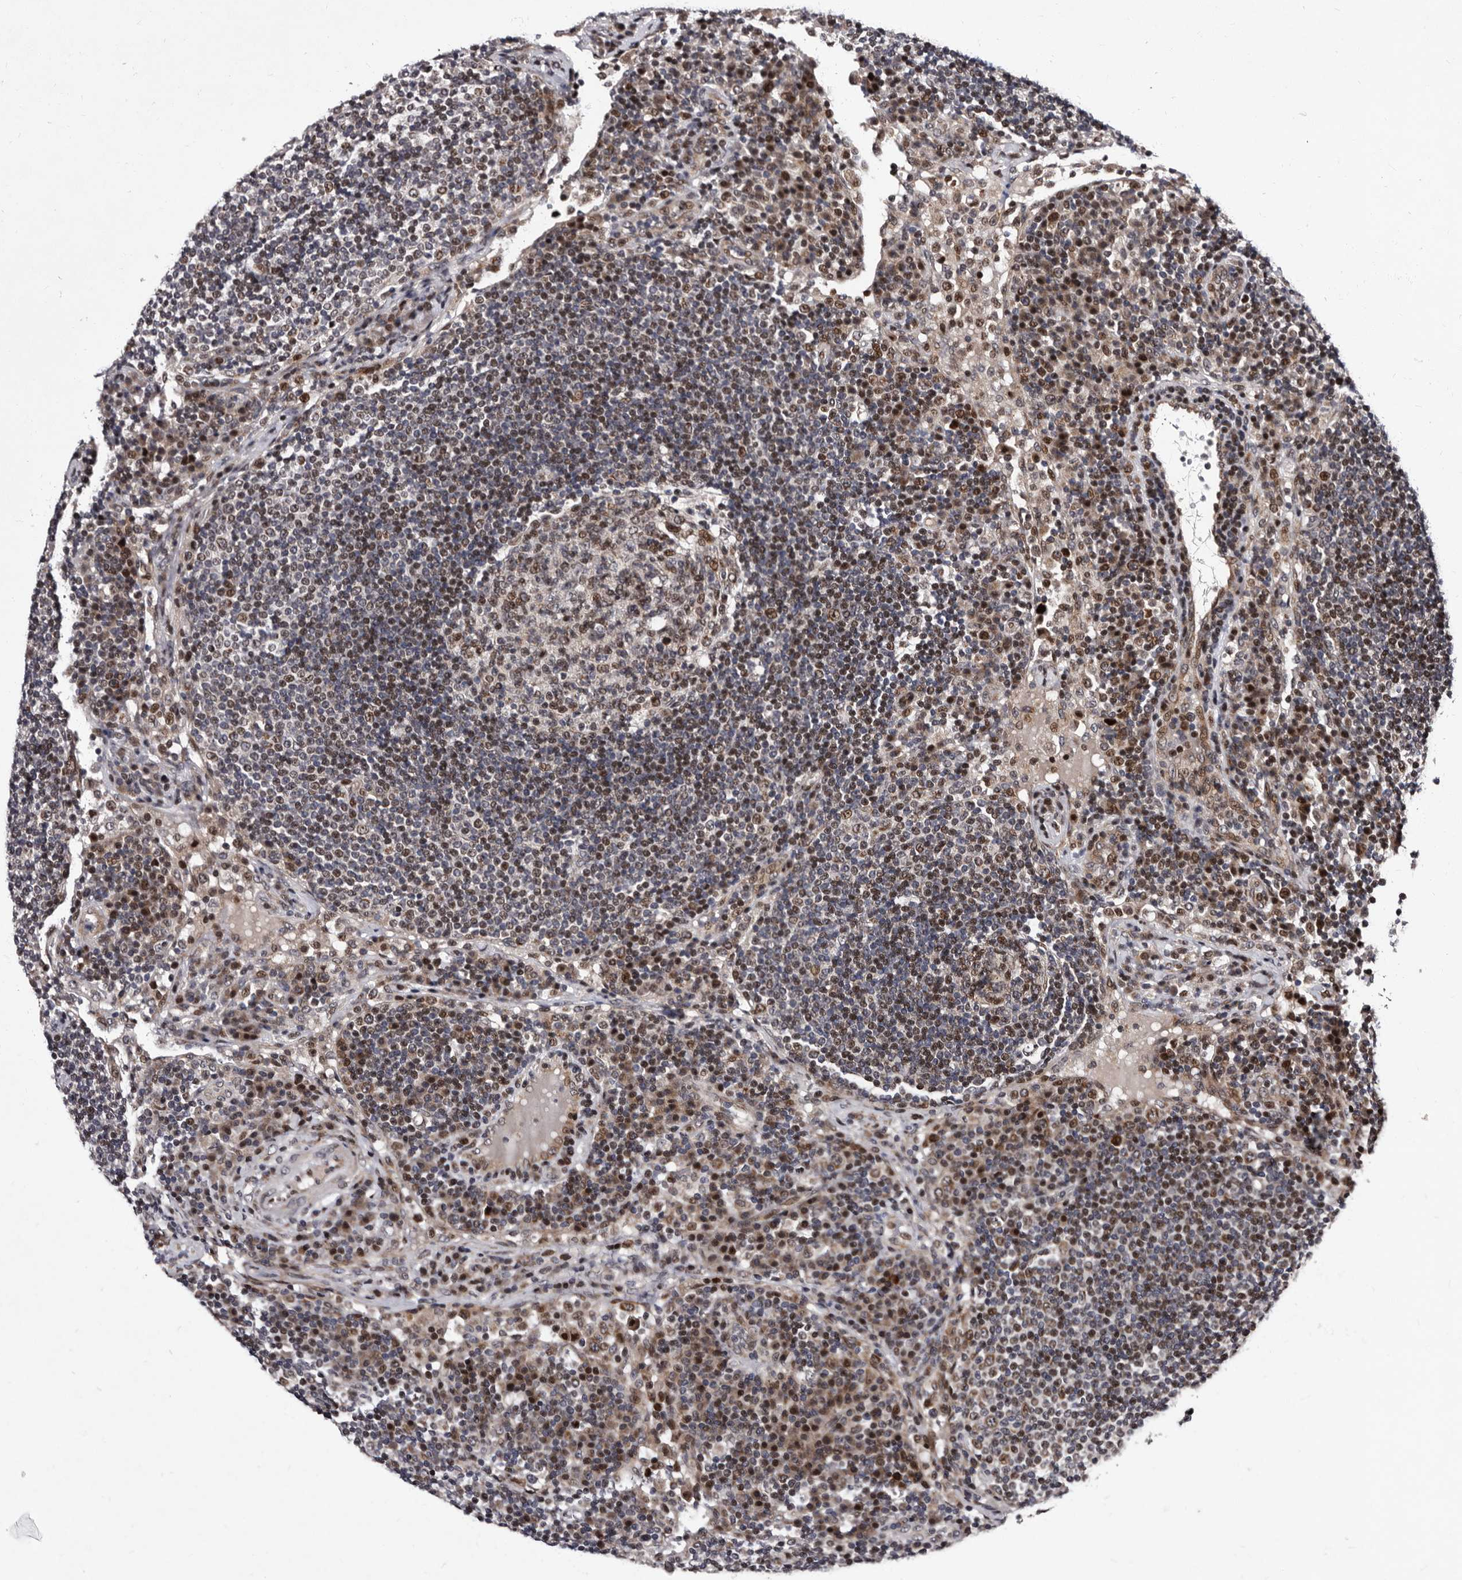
{"staining": {"intensity": "moderate", "quantity": "<25%", "location": "nuclear"}, "tissue": "lymph node", "cell_type": "Germinal center cells", "image_type": "normal", "snomed": [{"axis": "morphology", "description": "Normal tissue, NOS"}, {"axis": "topography", "description": "Lymph node"}], "caption": "Moderate nuclear positivity for a protein is present in about <25% of germinal center cells of unremarkable lymph node using immunohistochemistry.", "gene": "TNKS", "patient": {"sex": "female", "age": 53}}